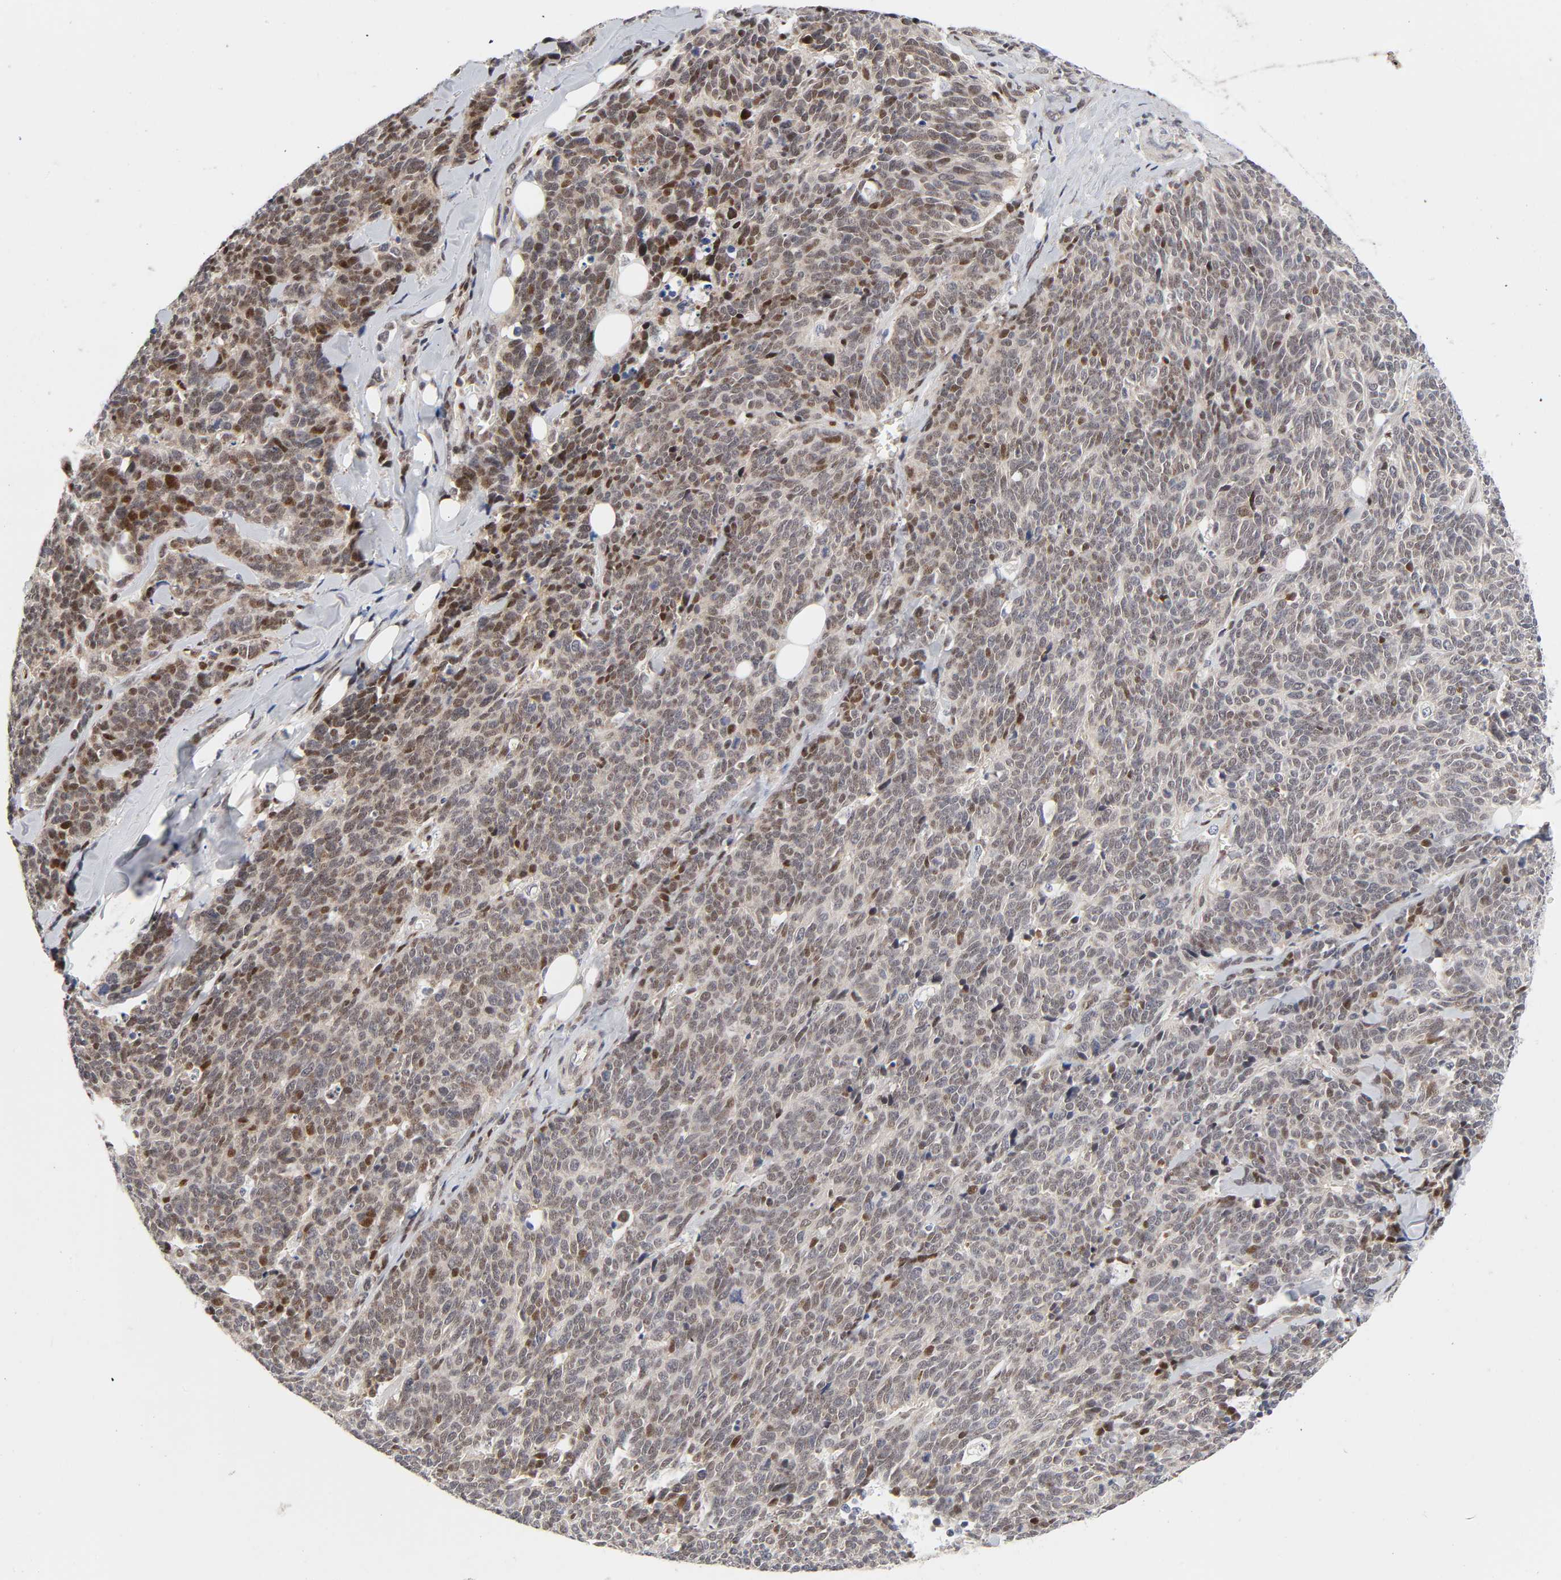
{"staining": {"intensity": "moderate", "quantity": ">75%", "location": "nuclear"}, "tissue": "lung cancer", "cell_type": "Tumor cells", "image_type": "cancer", "snomed": [{"axis": "morphology", "description": "Neoplasm, malignant, NOS"}, {"axis": "topography", "description": "Lung"}], "caption": "The immunohistochemical stain highlights moderate nuclear positivity in tumor cells of lung cancer tissue.", "gene": "STK38", "patient": {"sex": "female", "age": 58}}